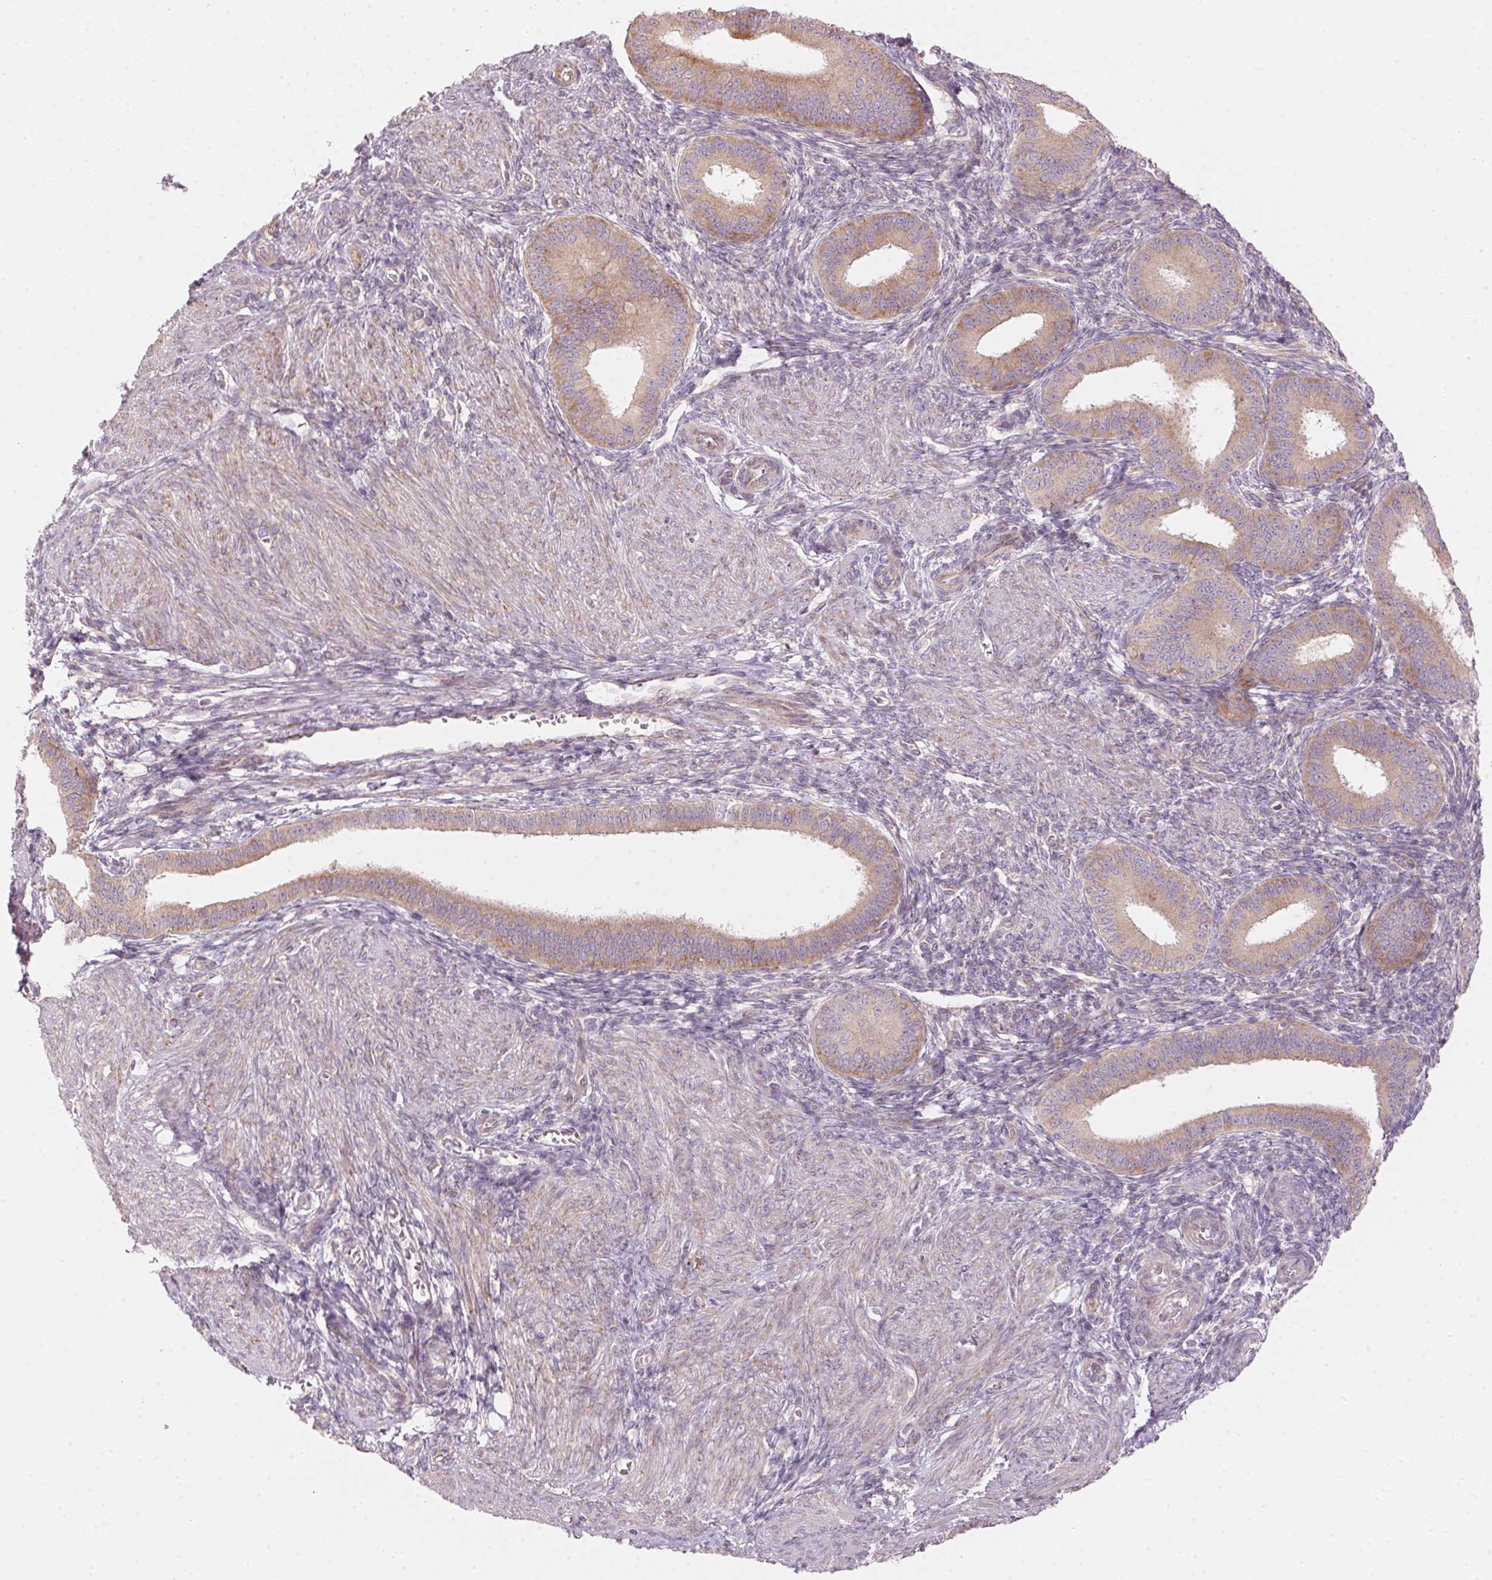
{"staining": {"intensity": "moderate", "quantity": "25%-75%", "location": "cytoplasmic/membranous"}, "tissue": "endometrium", "cell_type": "Cells in endometrial stroma", "image_type": "normal", "snomed": [{"axis": "morphology", "description": "Normal tissue, NOS"}, {"axis": "topography", "description": "Endometrium"}], "caption": "Endometrium stained with DAB (3,3'-diaminobenzidine) immunohistochemistry (IHC) demonstrates medium levels of moderate cytoplasmic/membranous positivity in about 25%-75% of cells in endometrial stroma.", "gene": "BLOC1S2", "patient": {"sex": "female", "age": 39}}